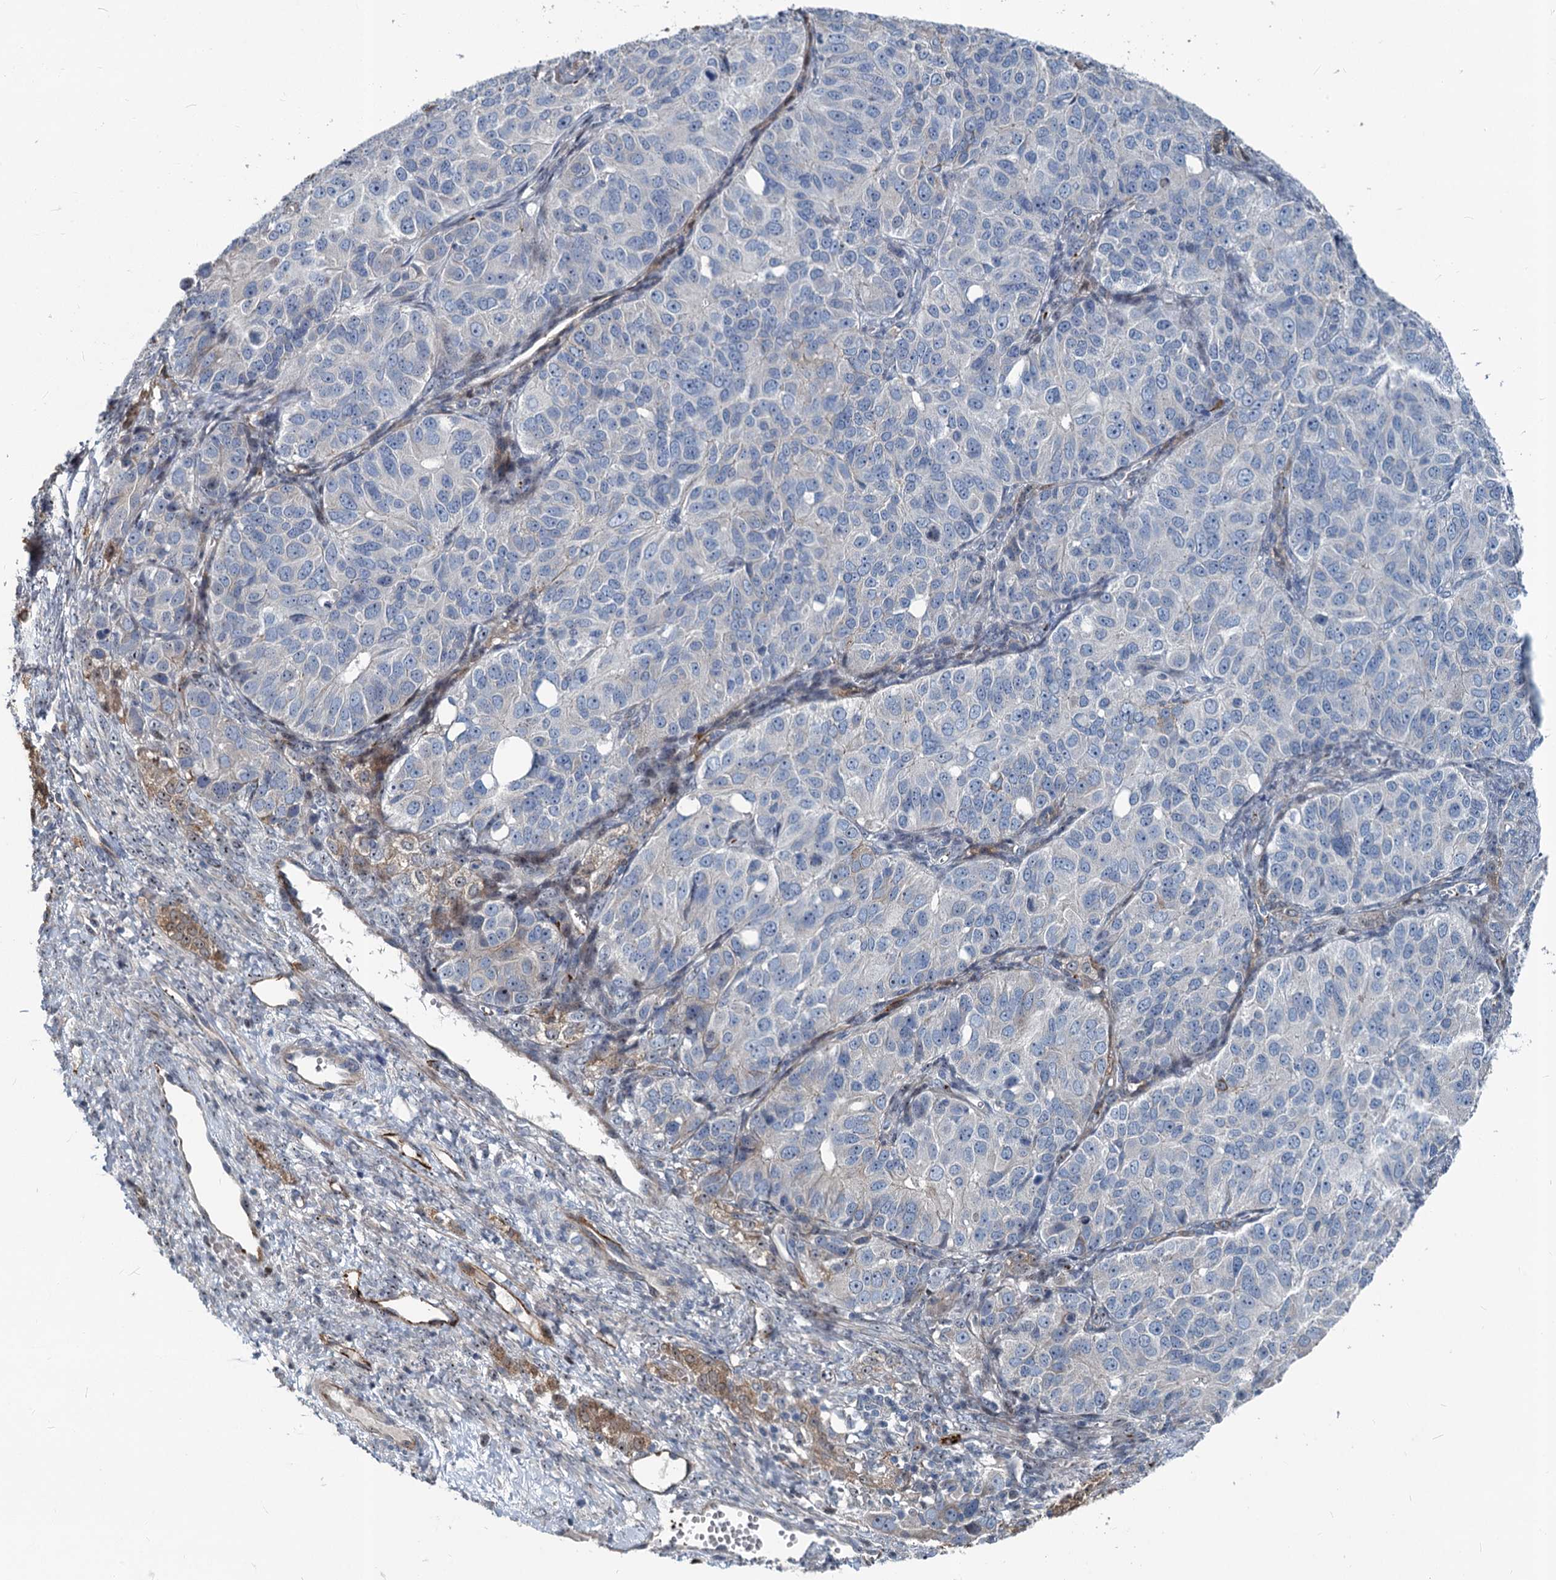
{"staining": {"intensity": "moderate", "quantity": "<25%", "location": "nuclear"}, "tissue": "ovarian cancer", "cell_type": "Tumor cells", "image_type": "cancer", "snomed": [{"axis": "morphology", "description": "Carcinoma, endometroid"}, {"axis": "topography", "description": "Ovary"}], "caption": "Human ovarian endometroid carcinoma stained for a protein (brown) shows moderate nuclear positive expression in about <25% of tumor cells.", "gene": "ASXL3", "patient": {"sex": "female", "age": 51}}